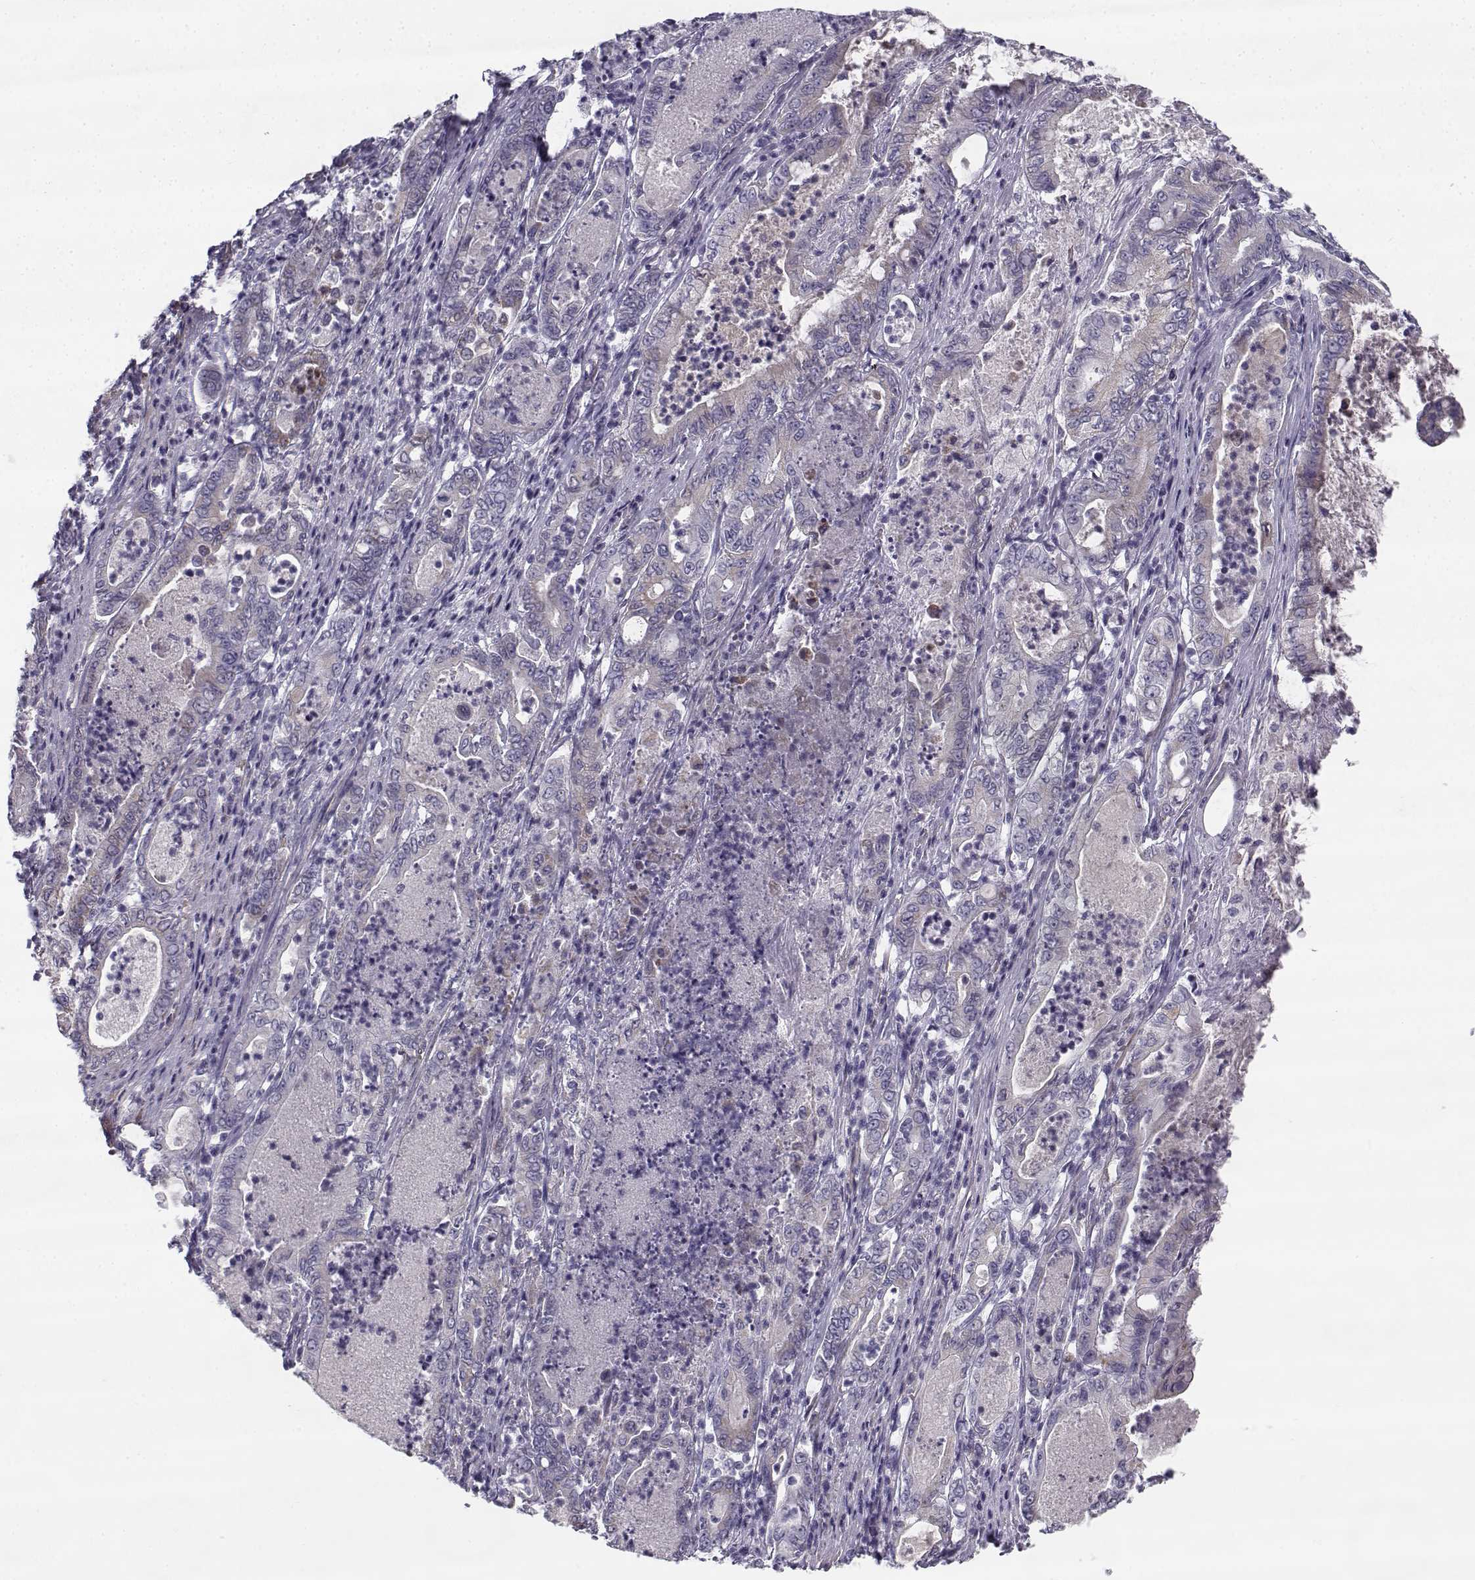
{"staining": {"intensity": "weak", "quantity": "<25%", "location": "cytoplasmic/membranous"}, "tissue": "pancreatic cancer", "cell_type": "Tumor cells", "image_type": "cancer", "snomed": [{"axis": "morphology", "description": "Adenocarcinoma, NOS"}, {"axis": "topography", "description": "Pancreas"}], "caption": "The image reveals no significant staining in tumor cells of adenocarcinoma (pancreatic). The staining was performed using DAB to visualize the protein expression in brown, while the nuclei were stained in blue with hematoxylin (Magnification: 20x).", "gene": "CREB3L3", "patient": {"sex": "male", "age": 71}}